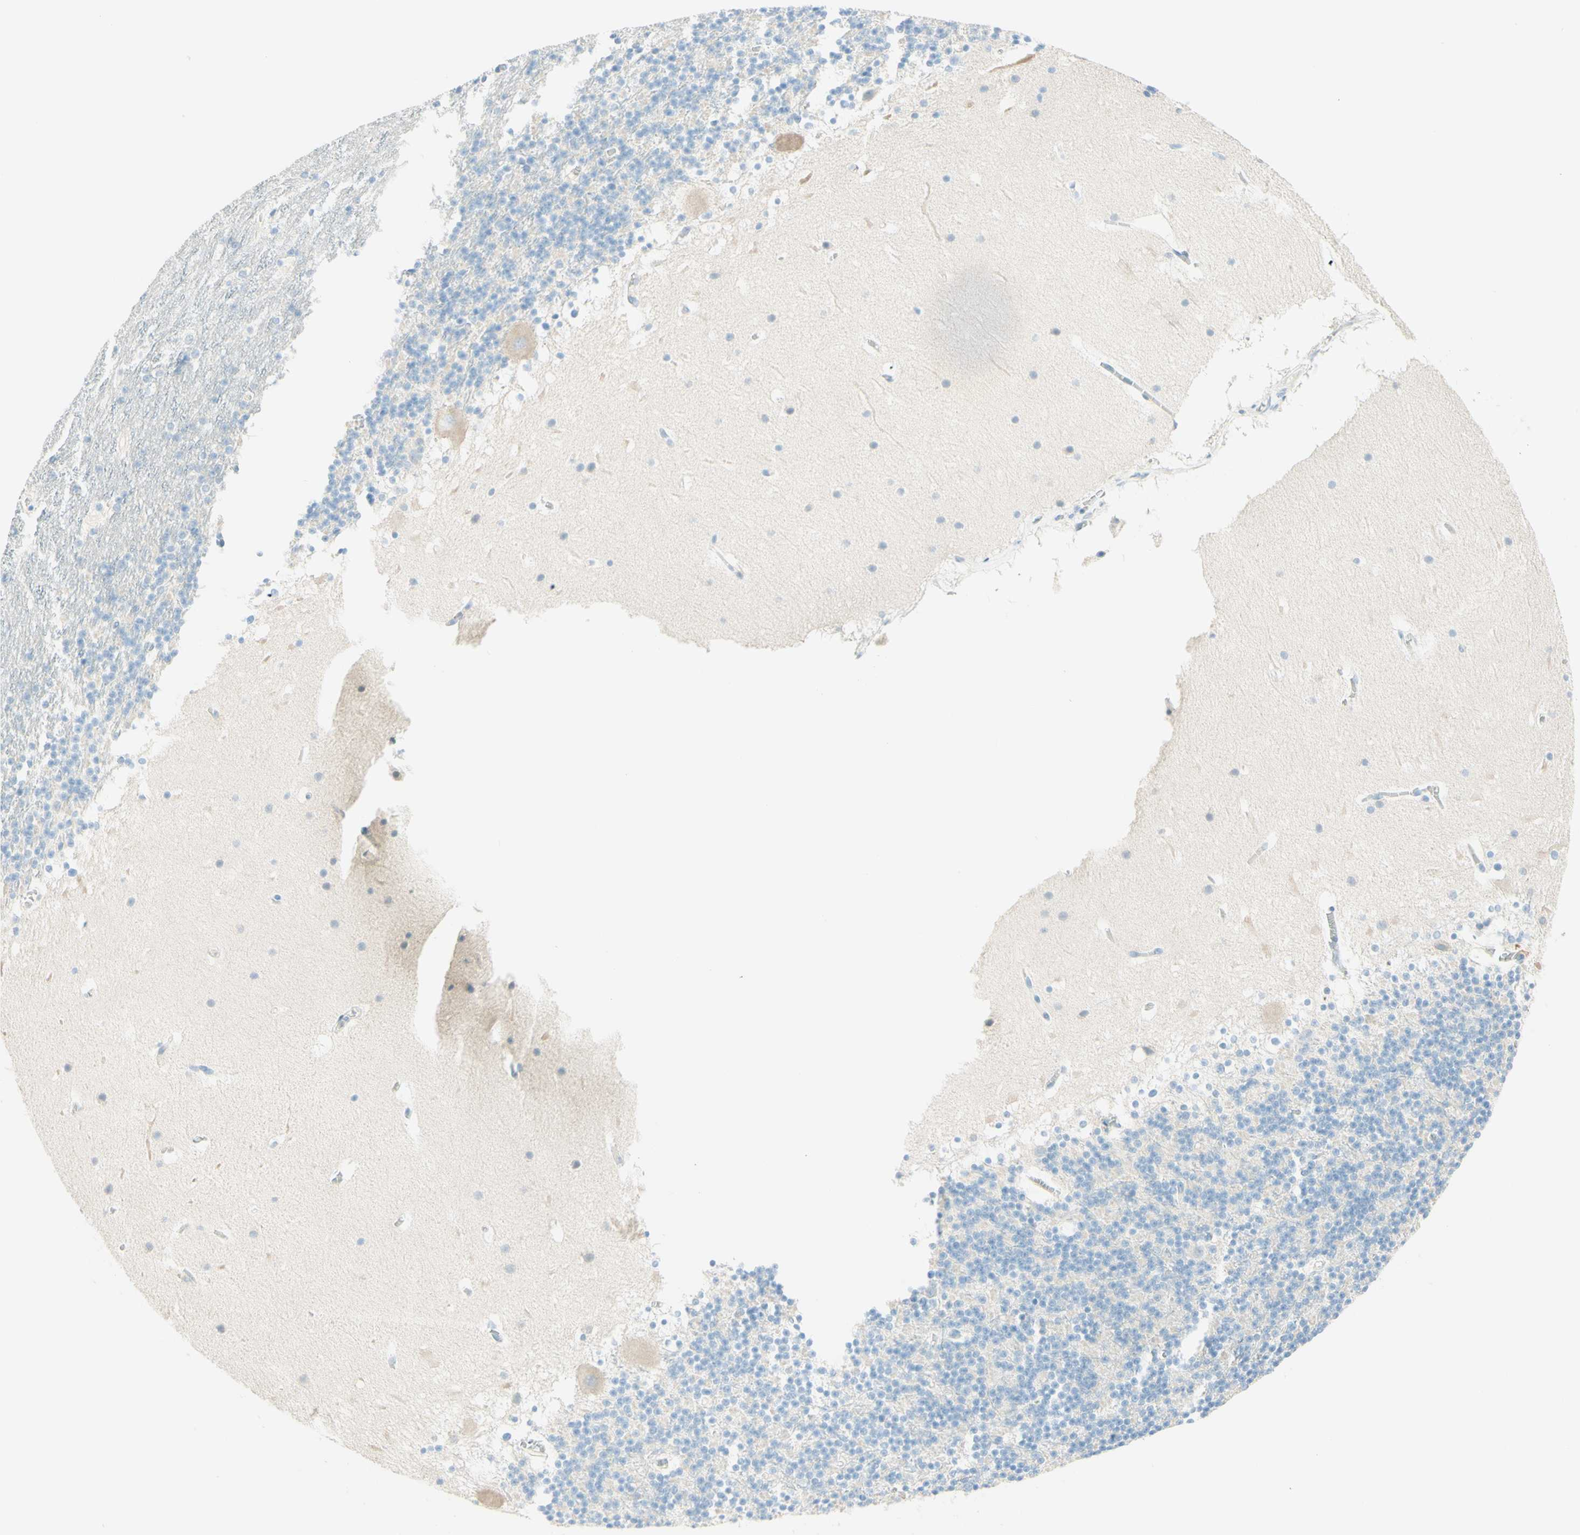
{"staining": {"intensity": "negative", "quantity": "none", "location": "none"}, "tissue": "cerebellum", "cell_type": "Cells in granular layer", "image_type": "normal", "snomed": [{"axis": "morphology", "description": "Normal tissue, NOS"}, {"axis": "topography", "description": "Cerebellum"}], "caption": "High power microscopy photomicrograph of an immunohistochemistry (IHC) photomicrograph of benign cerebellum, revealing no significant expression in cells in granular layer. (DAB IHC visualized using brightfield microscopy, high magnification).", "gene": "TMEM132D", "patient": {"sex": "male", "age": 45}}